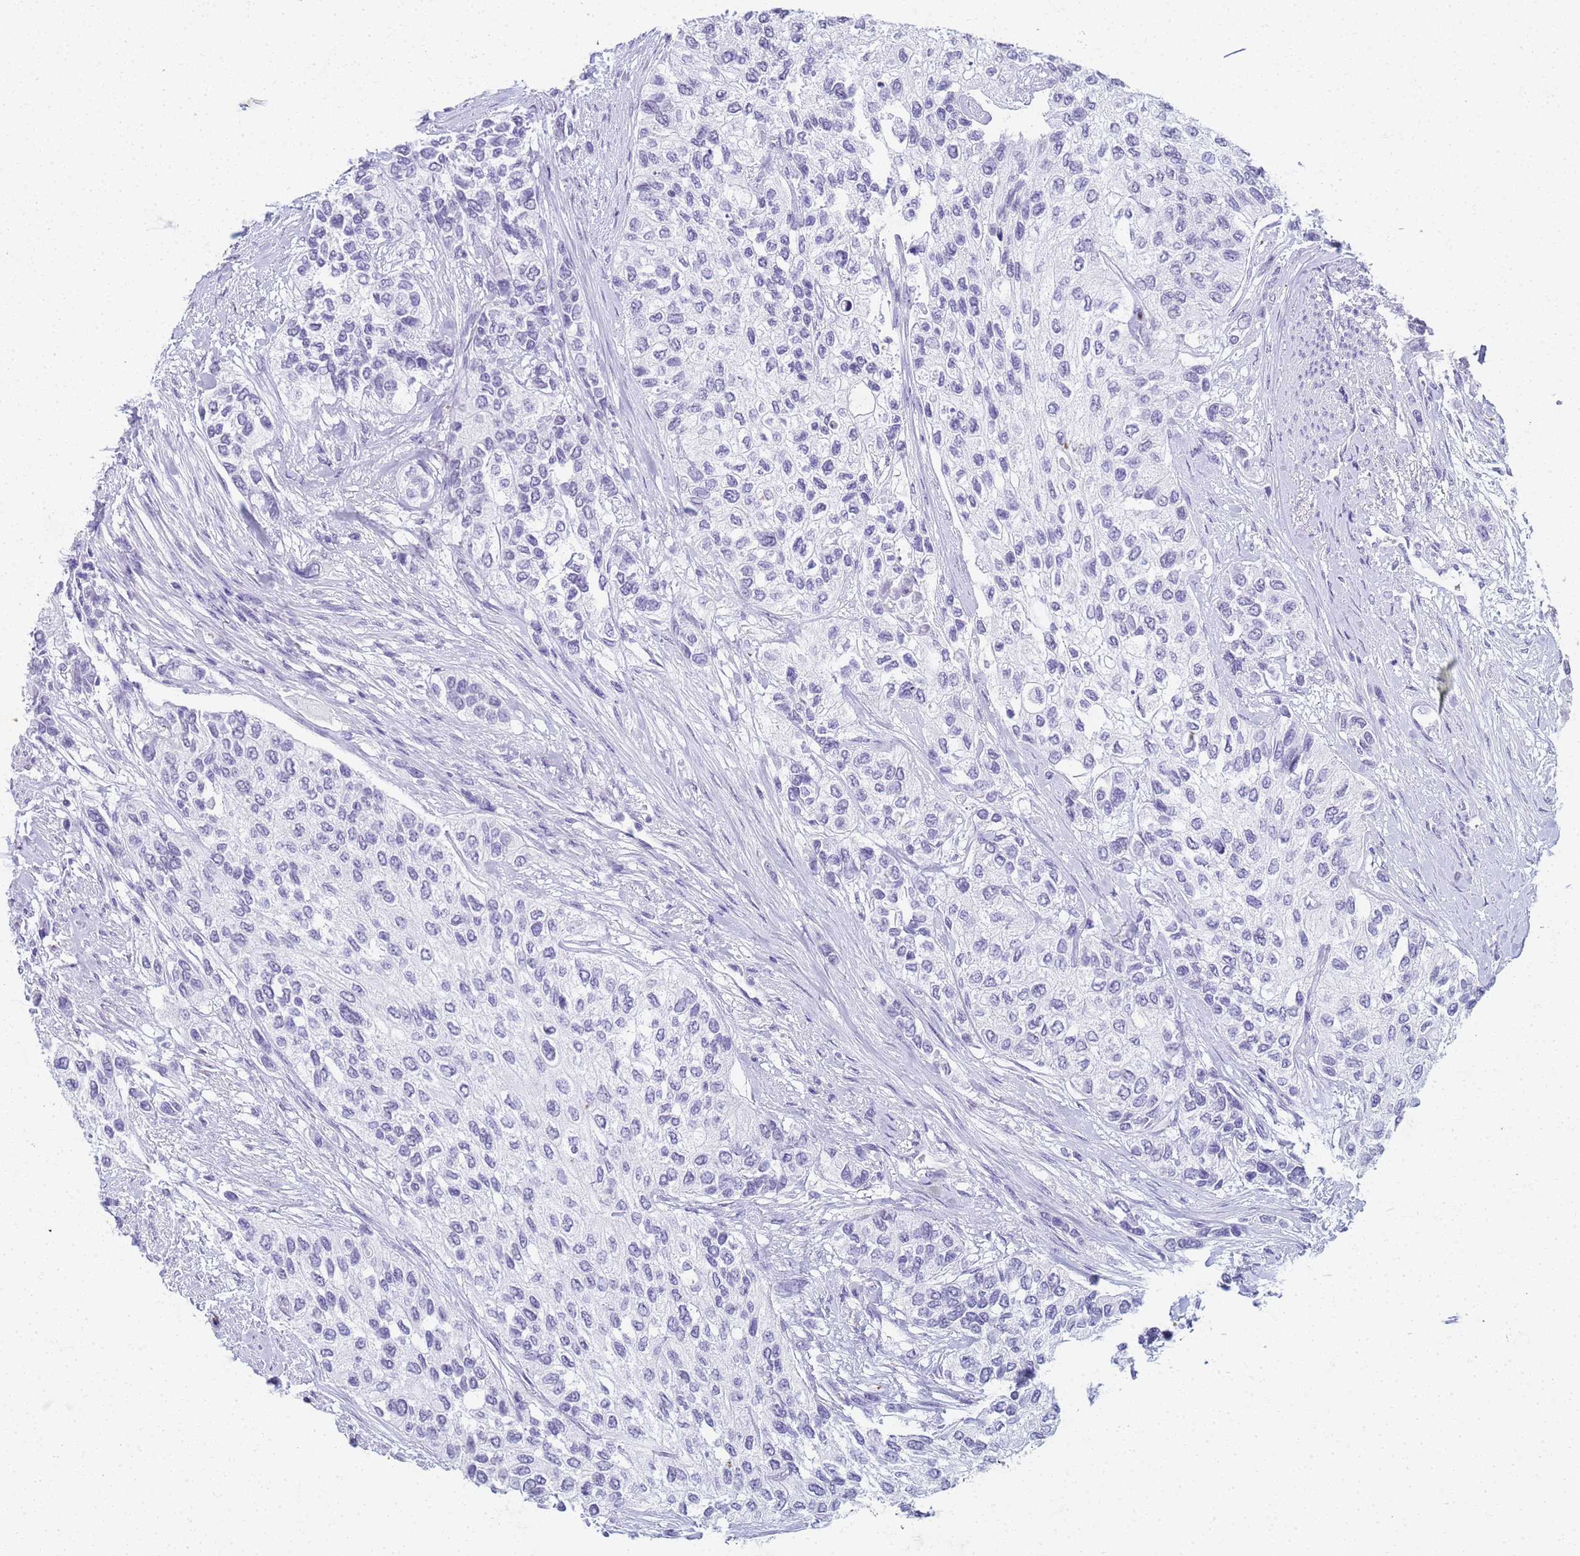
{"staining": {"intensity": "negative", "quantity": "none", "location": "none"}, "tissue": "urothelial cancer", "cell_type": "Tumor cells", "image_type": "cancer", "snomed": [{"axis": "morphology", "description": "Normal tissue, NOS"}, {"axis": "morphology", "description": "Urothelial carcinoma, High grade"}, {"axis": "topography", "description": "Vascular tissue"}, {"axis": "topography", "description": "Urinary bladder"}], "caption": "Micrograph shows no significant protein expression in tumor cells of urothelial cancer.", "gene": "SLC7A9", "patient": {"sex": "female", "age": 56}}